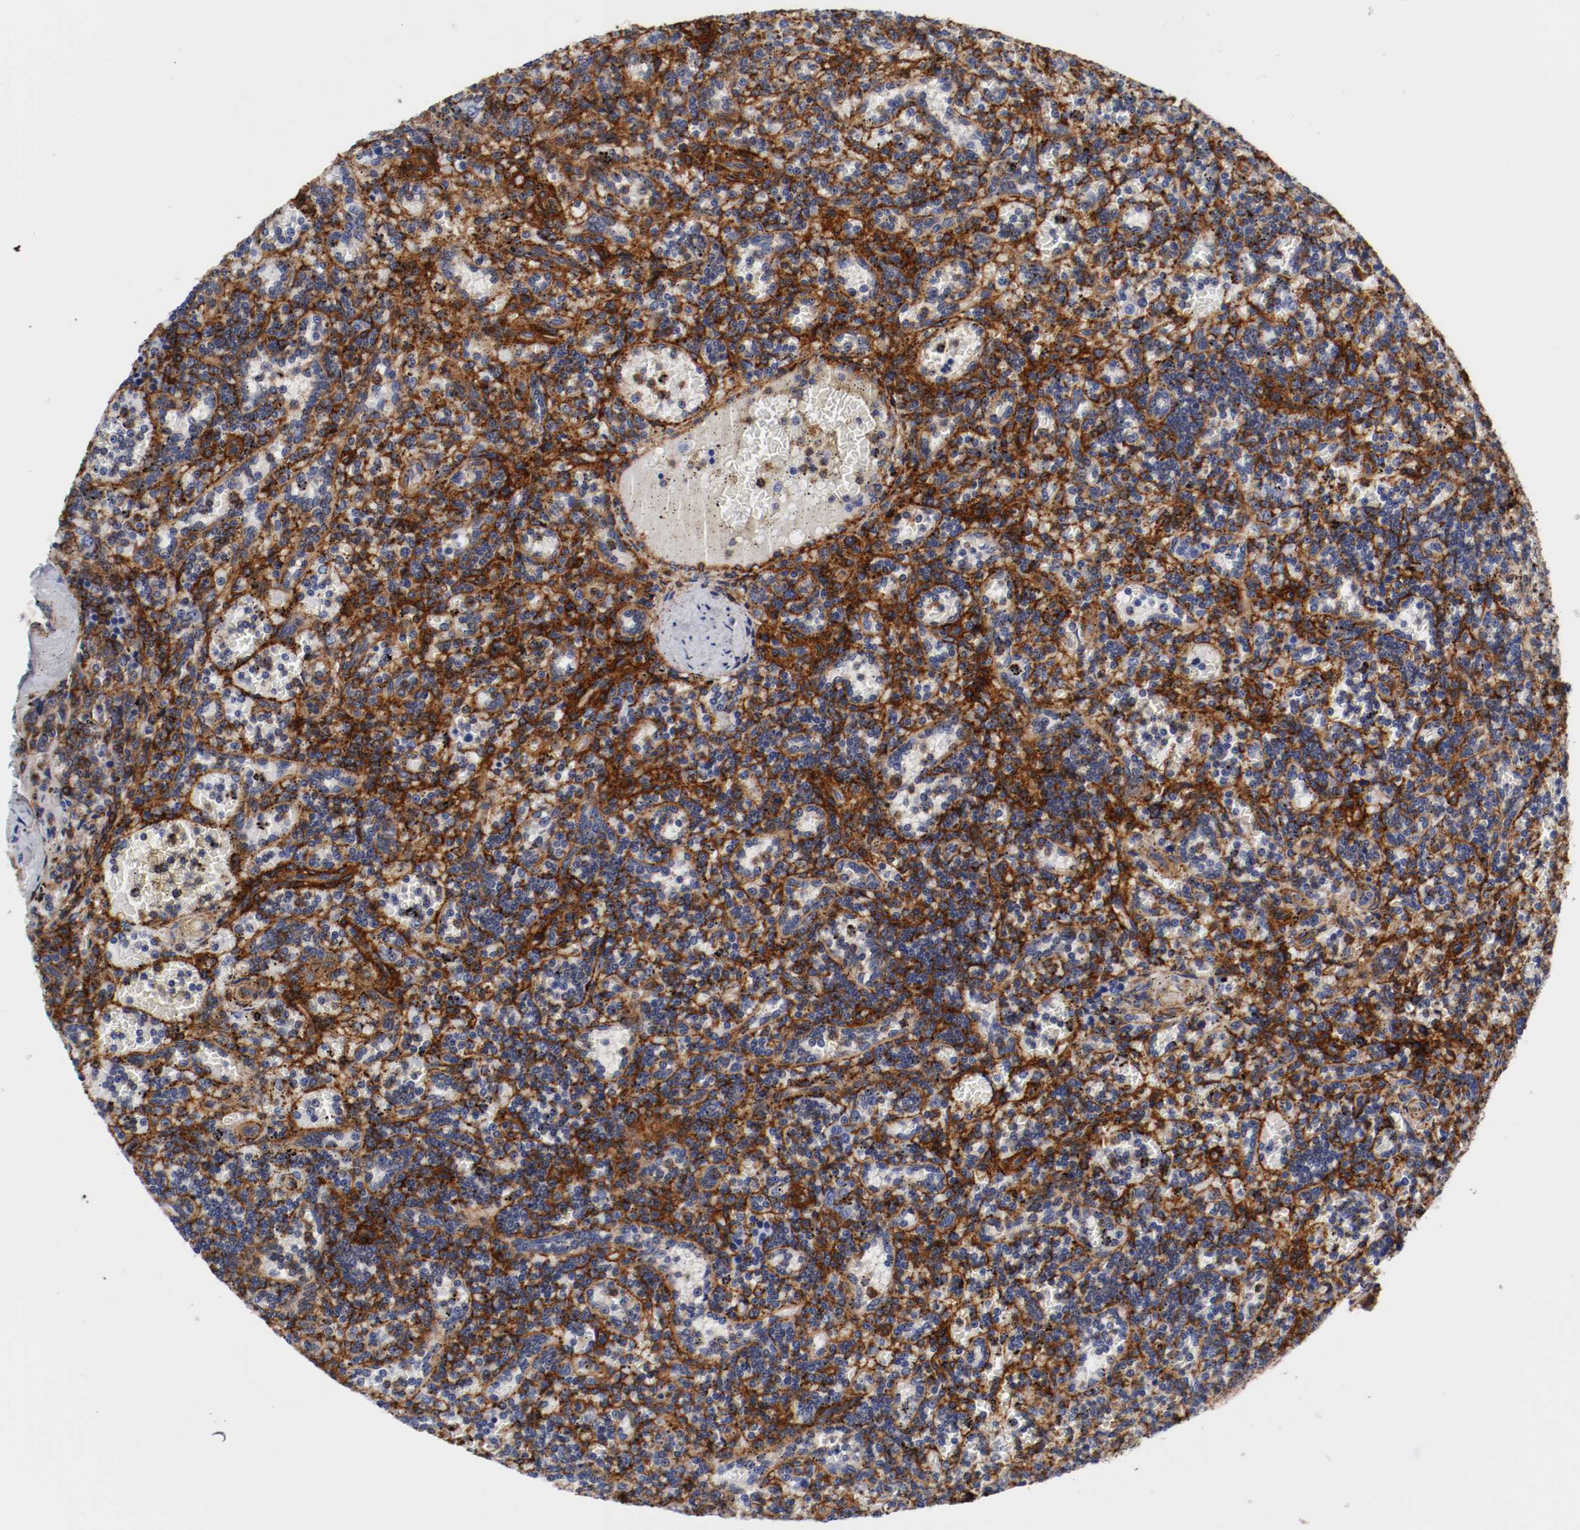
{"staining": {"intensity": "negative", "quantity": "none", "location": "none"}, "tissue": "lymphoma", "cell_type": "Tumor cells", "image_type": "cancer", "snomed": [{"axis": "morphology", "description": "Malignant lymphoma, non-Hodgkin's type, Low grade"}, {"axis": "topography", "description": "Spleen"}], "caption": "IHC of lymphoma shows no staining in tumor cells.", "gene": "IFITM1", "patient": {"sex": "male", "age": 73}}